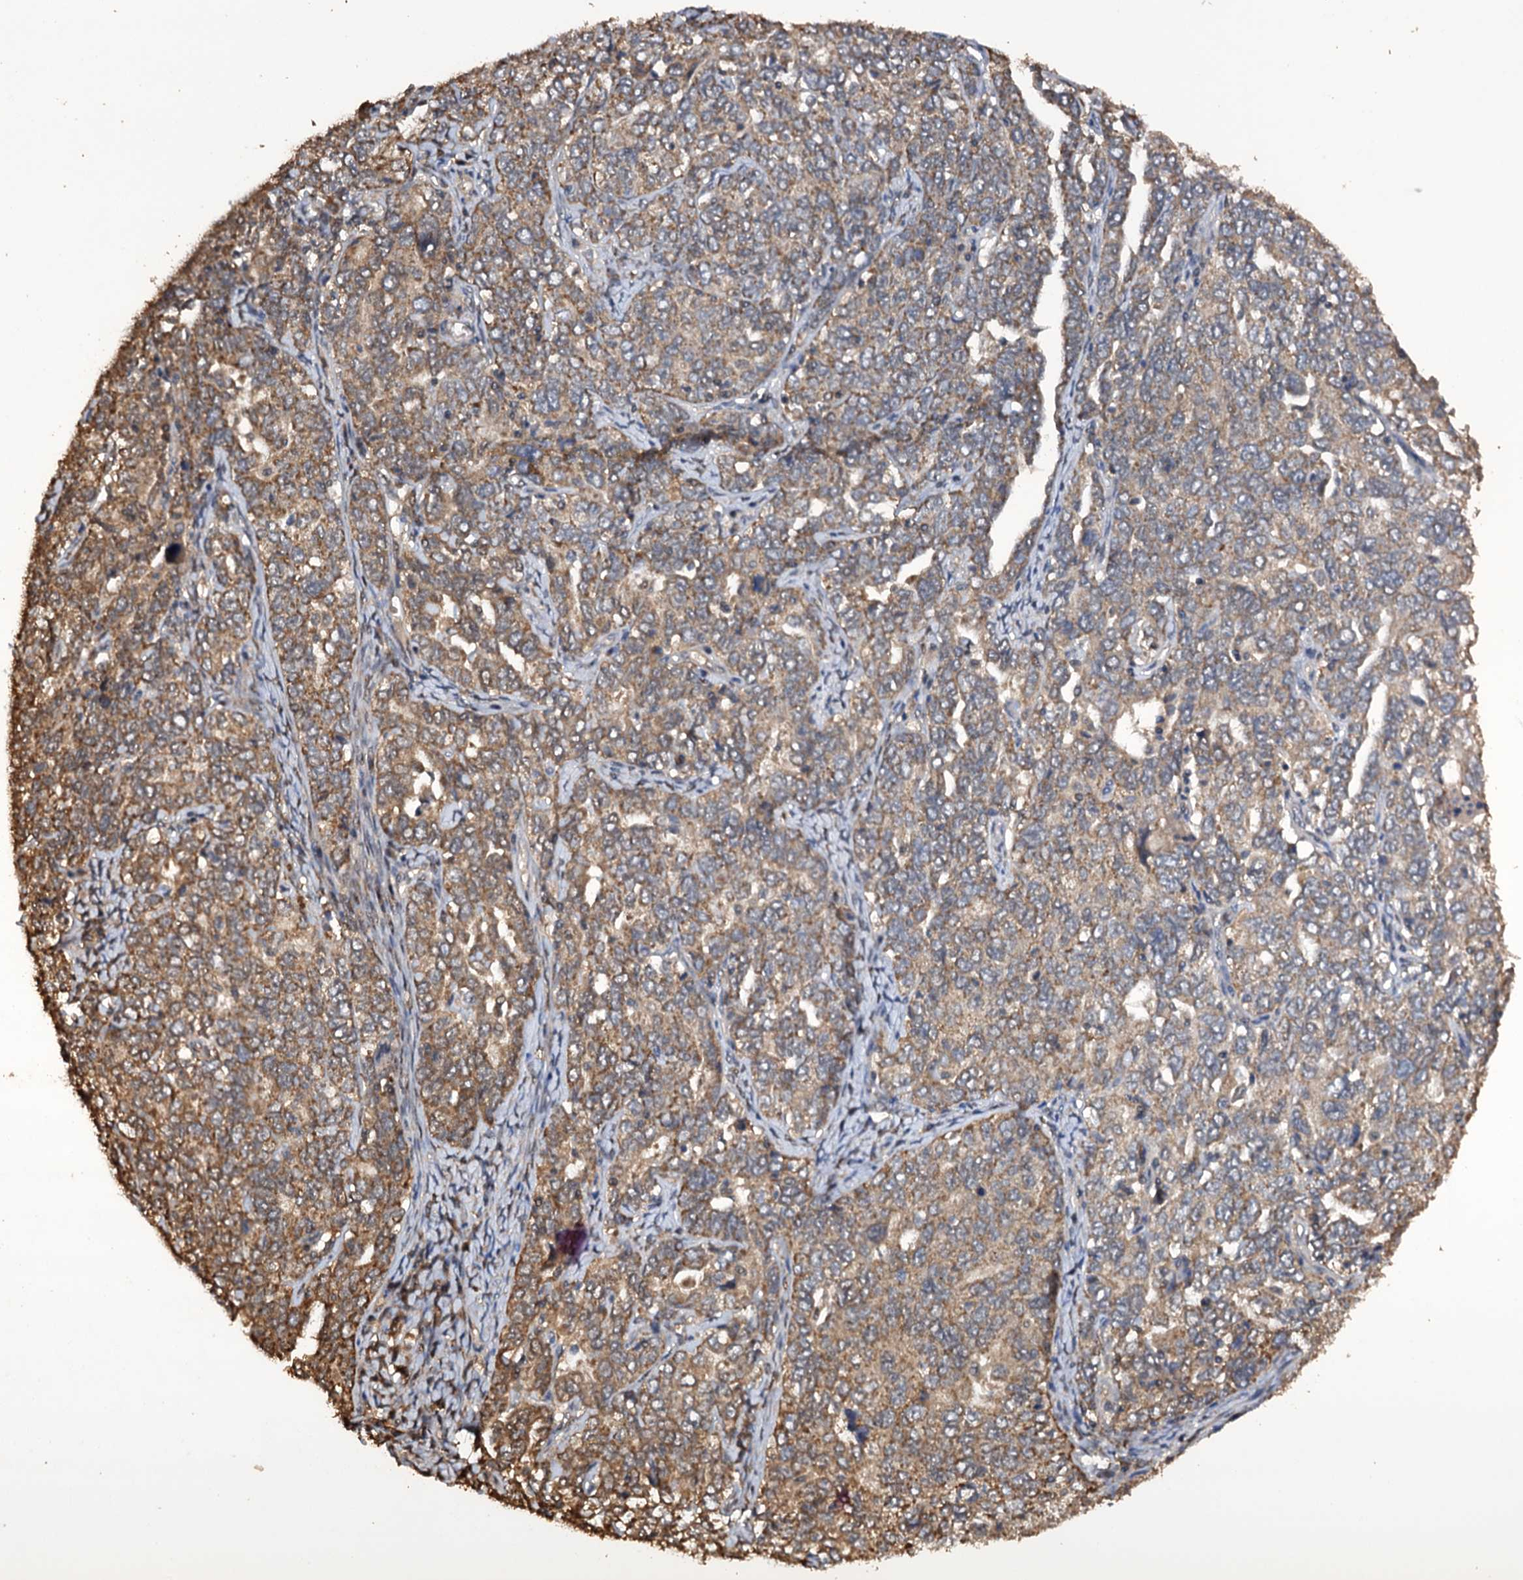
{"staining": {"intensity": "moderate", "quantity": ">75%", "location": "cytoplasmic/membranous"}, "tissue": "ovarian cancer", "cell_type": "Tumor cells", "image_type": "cancer", "snomed": [{"axis": "morphology", "description": "Carcinoma, endometroid"}, {"axis": "topography", "description": "Ovary"}], "caption": "An image showing moderate cytoplasmic/membranous positivity in approximately >75% of tumor cells in ovarian cancer, as visualized by brown immunohistochemical staining.", "gene": "PSMD9", "patient": {"sex": "female", "age": 62}}